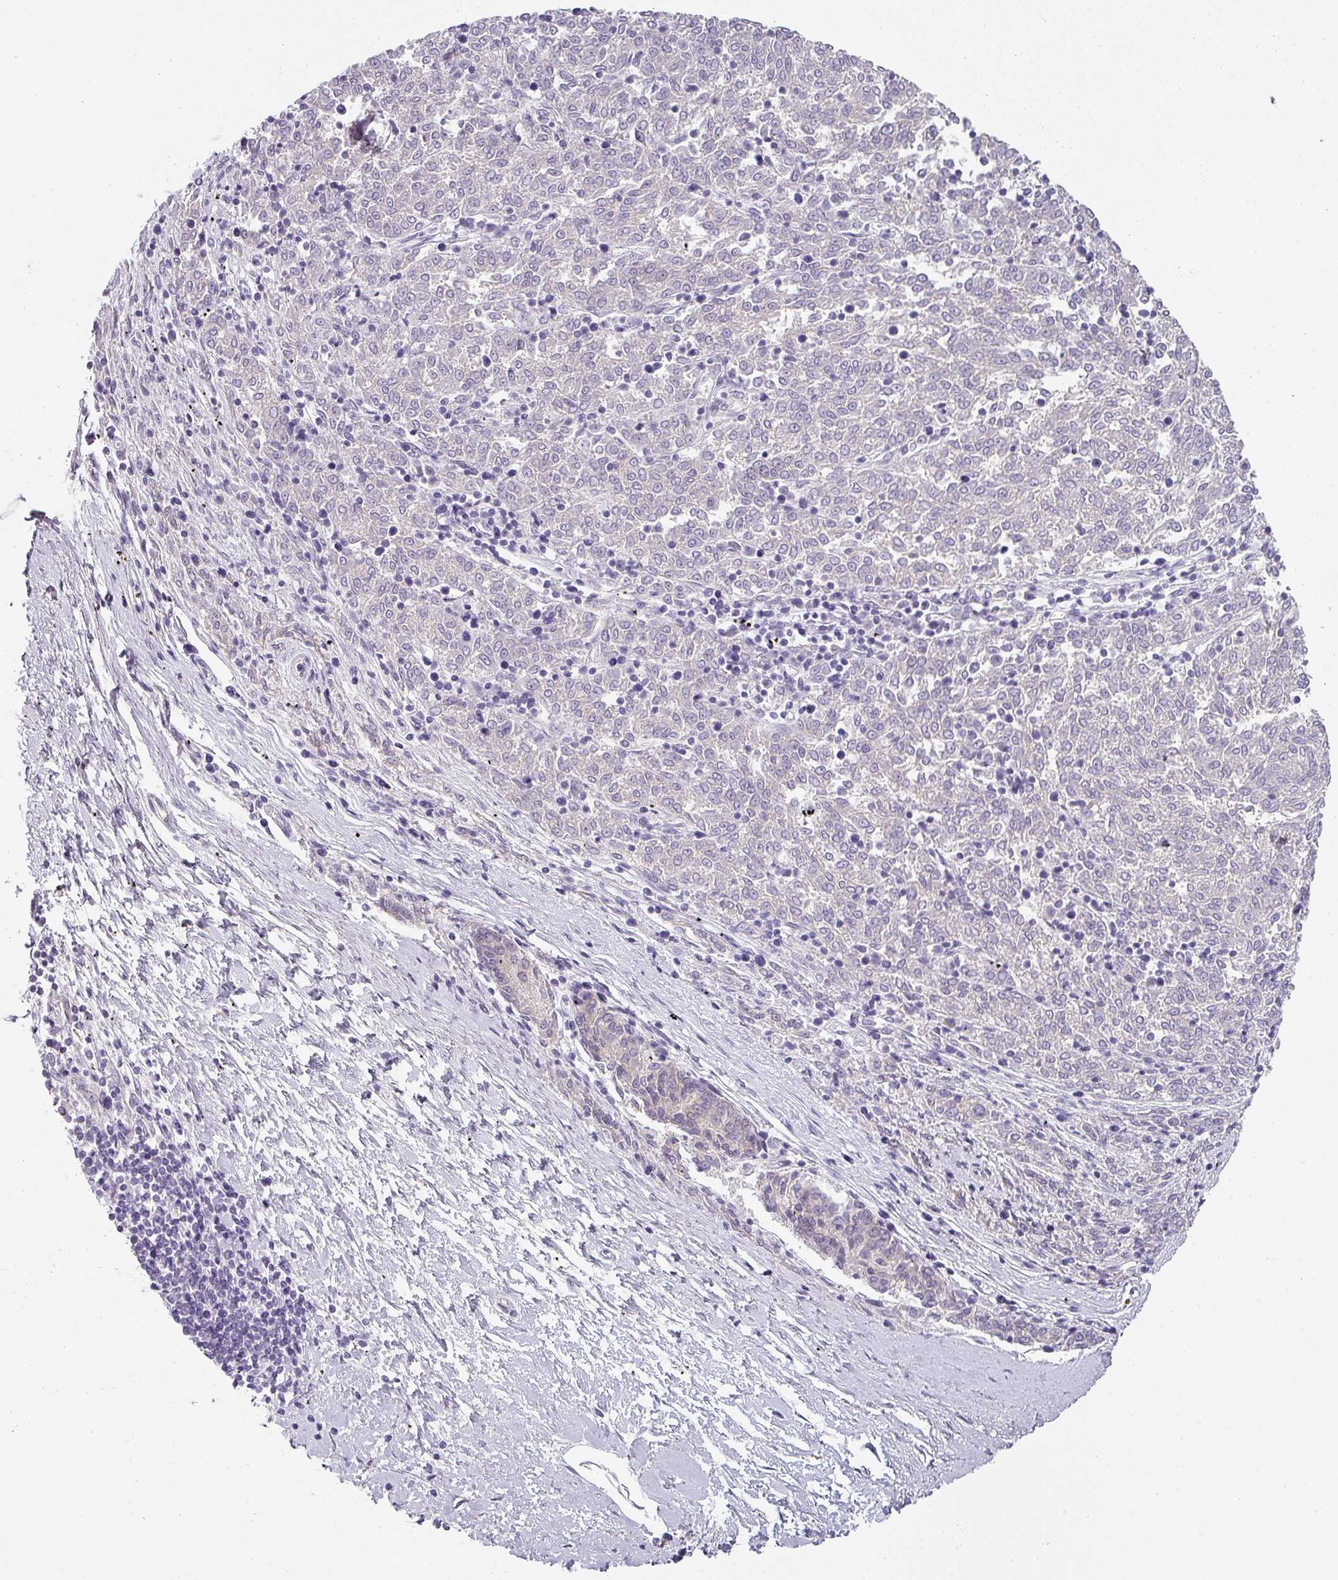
{"staining": {"intensity": "negative", "quantity": "none", "location": "none"}, "tissue": "melanoma", "cell_type": "Tumor cells", "image_type": "cancer", "snomed": [{"axis": "morphology", "description": "Malignant melanoma, NOS"}, {"axis": "topography", "description": "Skin"}], "caption": "Tumor cells show no significant positivity in melanoma.", "gene": "BTLA", "patient": {"sex": "female", "age": 72}}